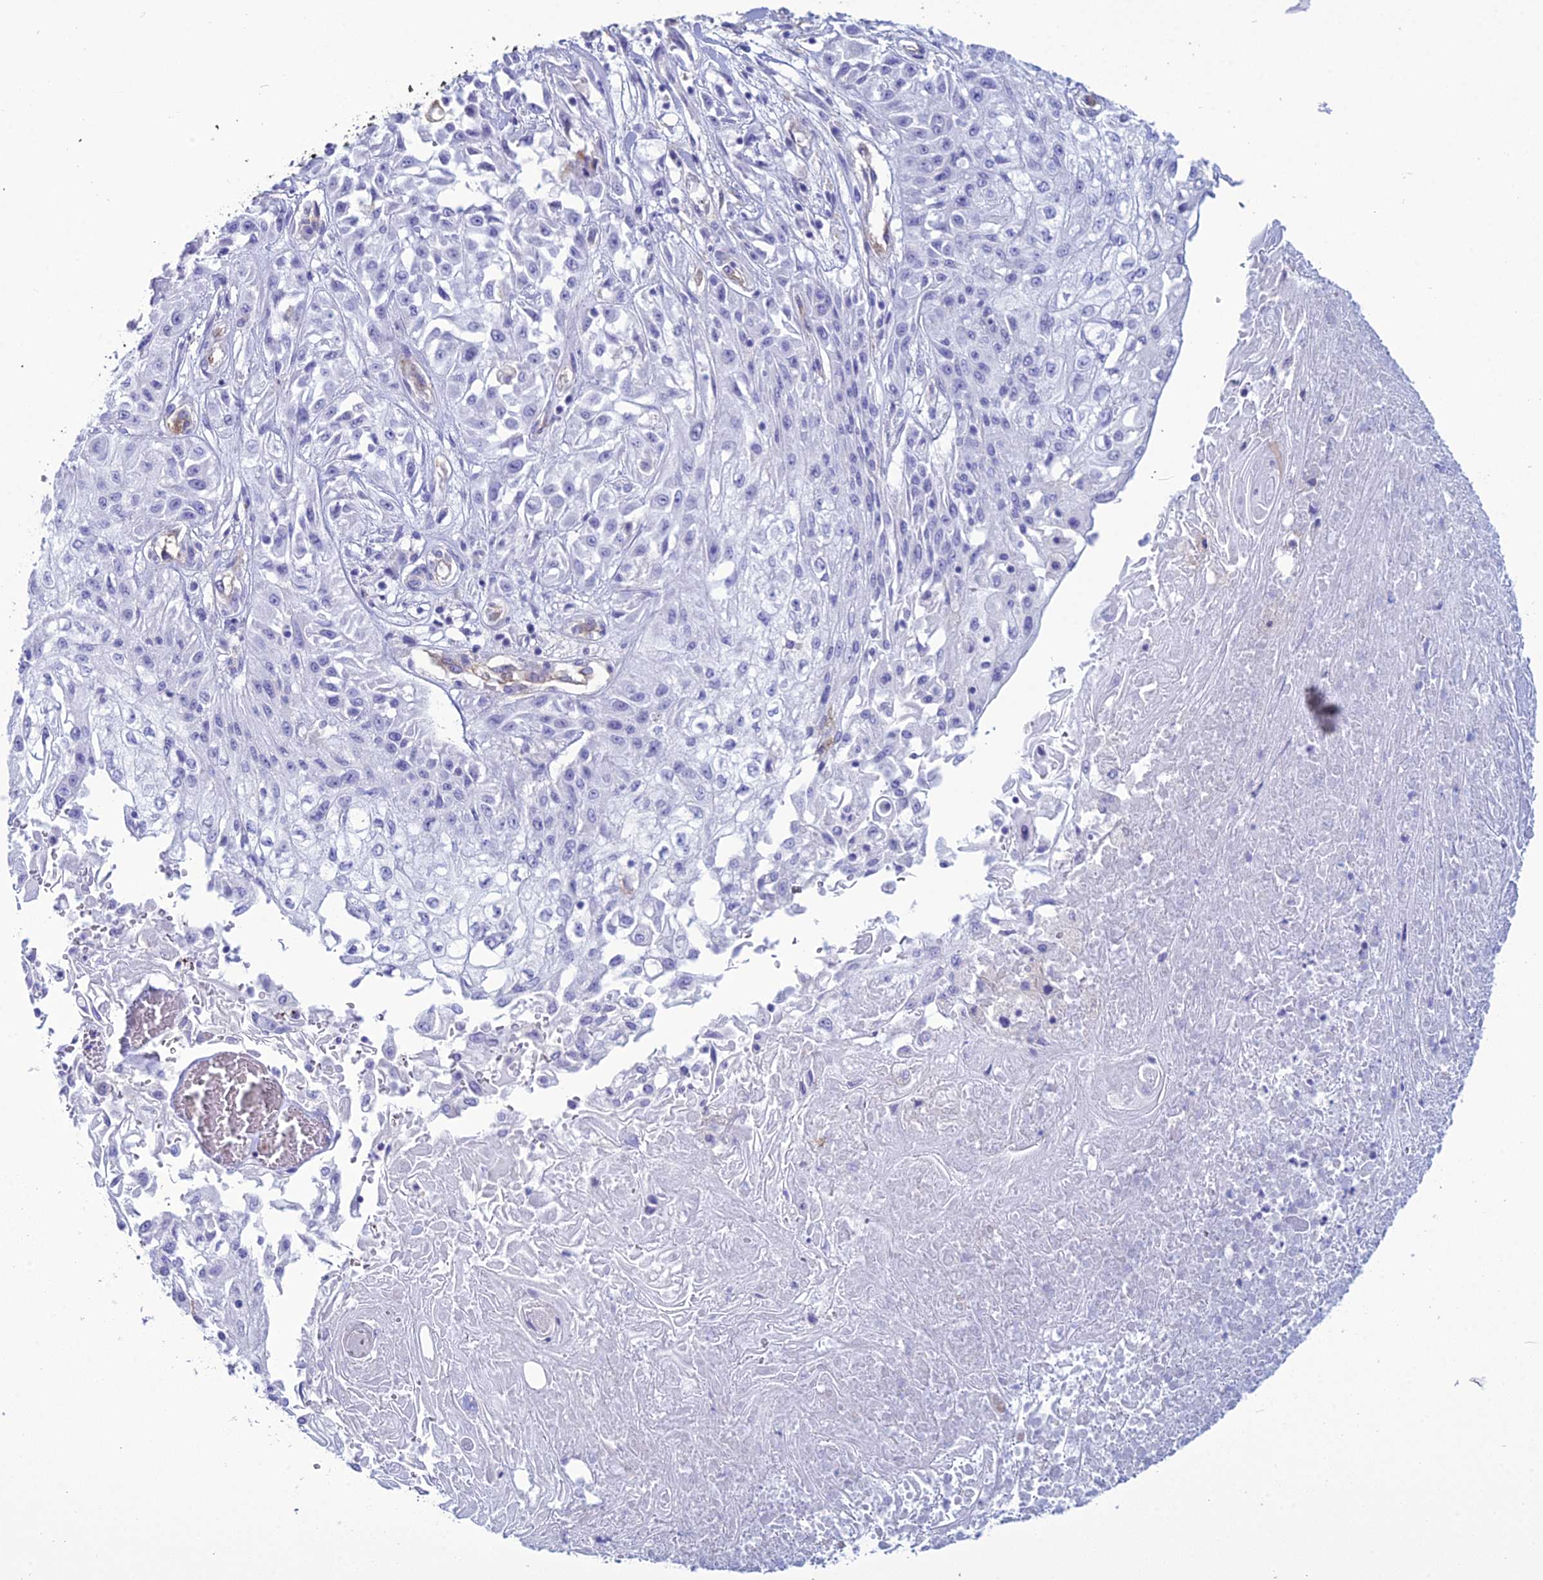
{"staining": {"intensity": "negative", "quantity": "none", "location": "none"}, "tissue": "skin cancer", "cell_type": "Tumor cells", "image_type": "cancer", "snomed": [{"axis": "morphology", "description": "Squamous cell carcinoma, NOS"}, {"axis": "morphology", "description": "Squamous cell carcinoma, metastatic, NOS"}, {"axis": "topography", "description": "Skin"}, {"axis": "topography", "description": "Lymph node"}], "caption": "Human skin metastatic squamous cell carcinoma stained for a protein using IHC reveals no expression in tumor cells.", "gene": "ACE", "patient": {"sex": "male", "age": 75}}